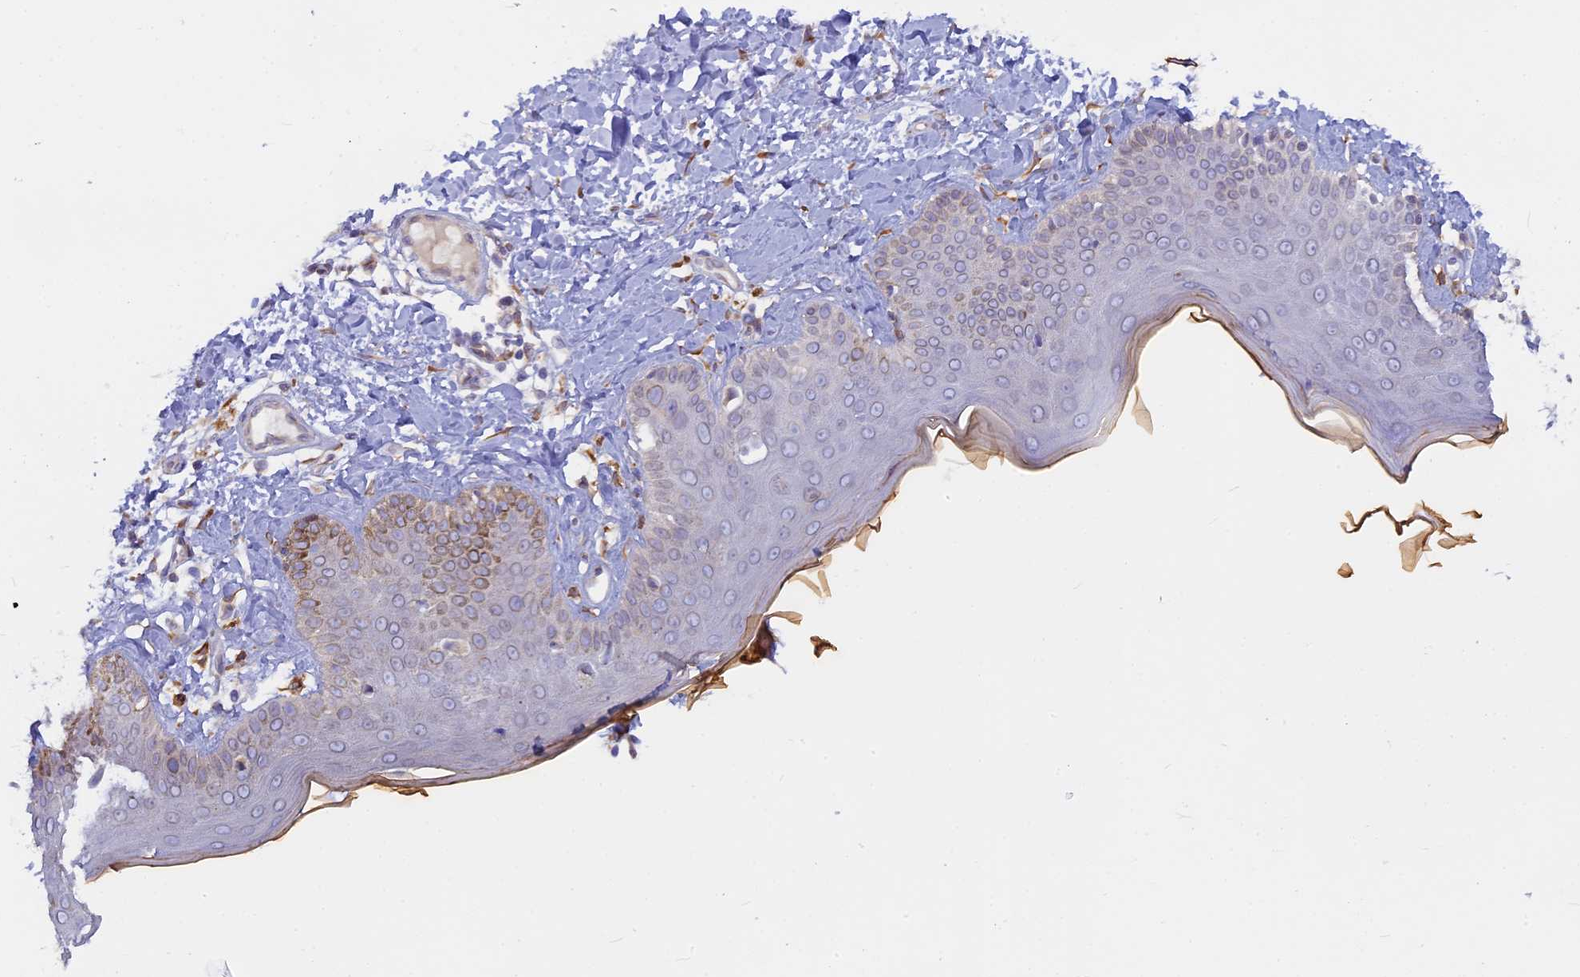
{"staining": {"intensity": "moderate", "quantity": ">75%", "location": "cytoplasmic/membranous"}, "tissue": "skin", "cell_type": "Fibroblasts", "image_type": "normal", "snomed": [{"axis": "morphology", "description": "Normal tissue, NOS"}, {"axis": "topography", "description": "Skin"}], "caption": "An immunohistochemistry (IHC) histopathology image of unremarkable tissue is shown. Protein staining in brown labels moderate cytoplasmic/membranous positivity in skin within fibroblasts. (DAB (3,3'-diaminobenzidine) = brown stain, brightfield microscopy at high magnification).", "gene": "TLCD1", "patient": {"sex": "male", "age": 52}}